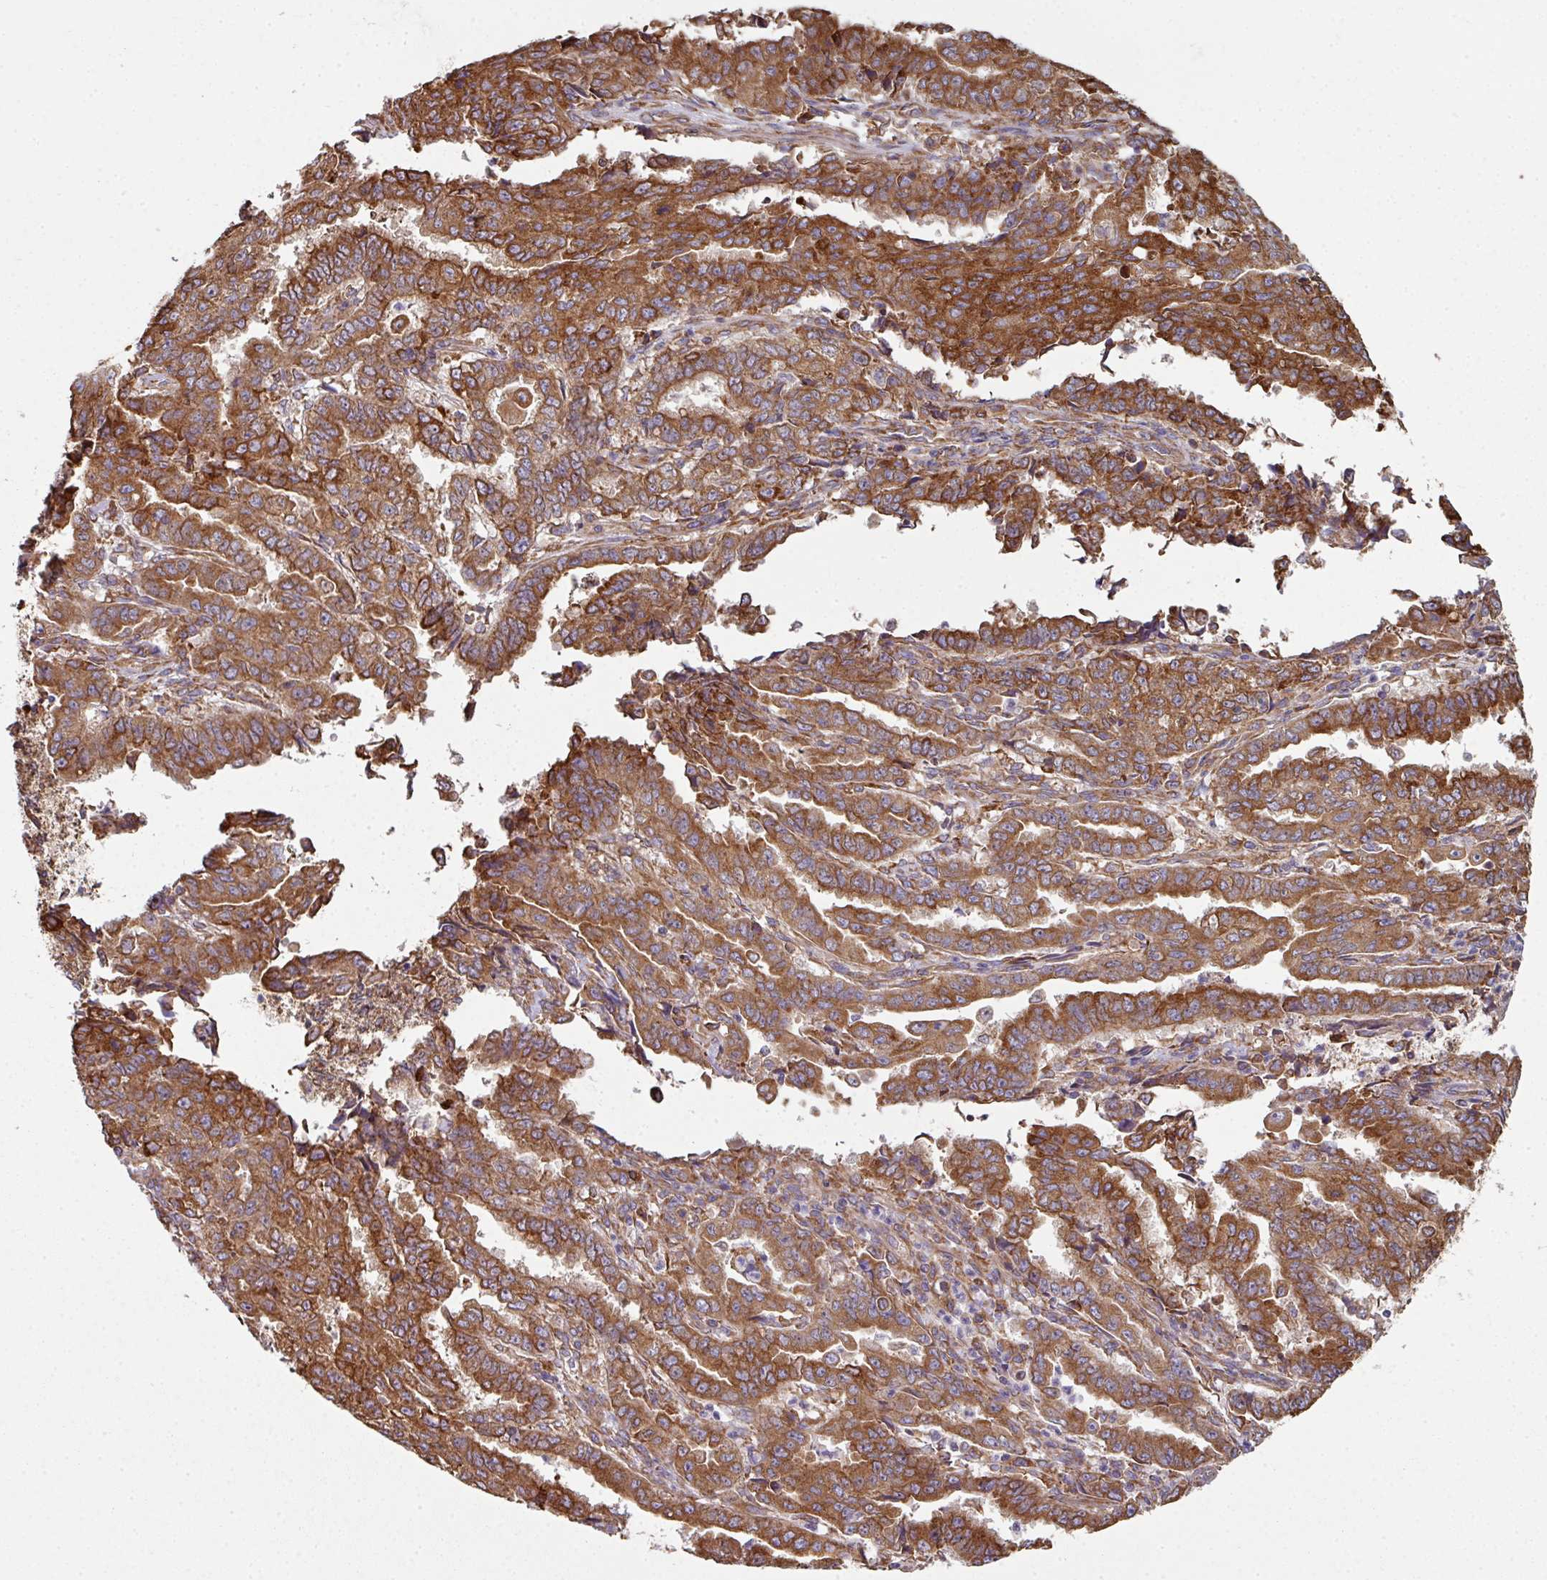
{"staining": {"intensity": "moderate", "quantity": ">75%", "location": "cytoplasmic/membranous"}, "tissue": "endometrial cancer", "cell_type": "Tumor cells", "image_type": "cancer", "snomed": [{"axis": "morphology", "description": "Adenocarcinoma, NOS"}, {"axis": "topography", "description": "Endometrium"}], "caption": "There is medium levels of moderate cytoplasmic/membranous staining in tumor cells of adenocarcinoma (endometrial), as demonstrated by immunohistochemical staining (brown color).", "gene": "FAT4", "patient": {"sex": "female", "age": 50}}